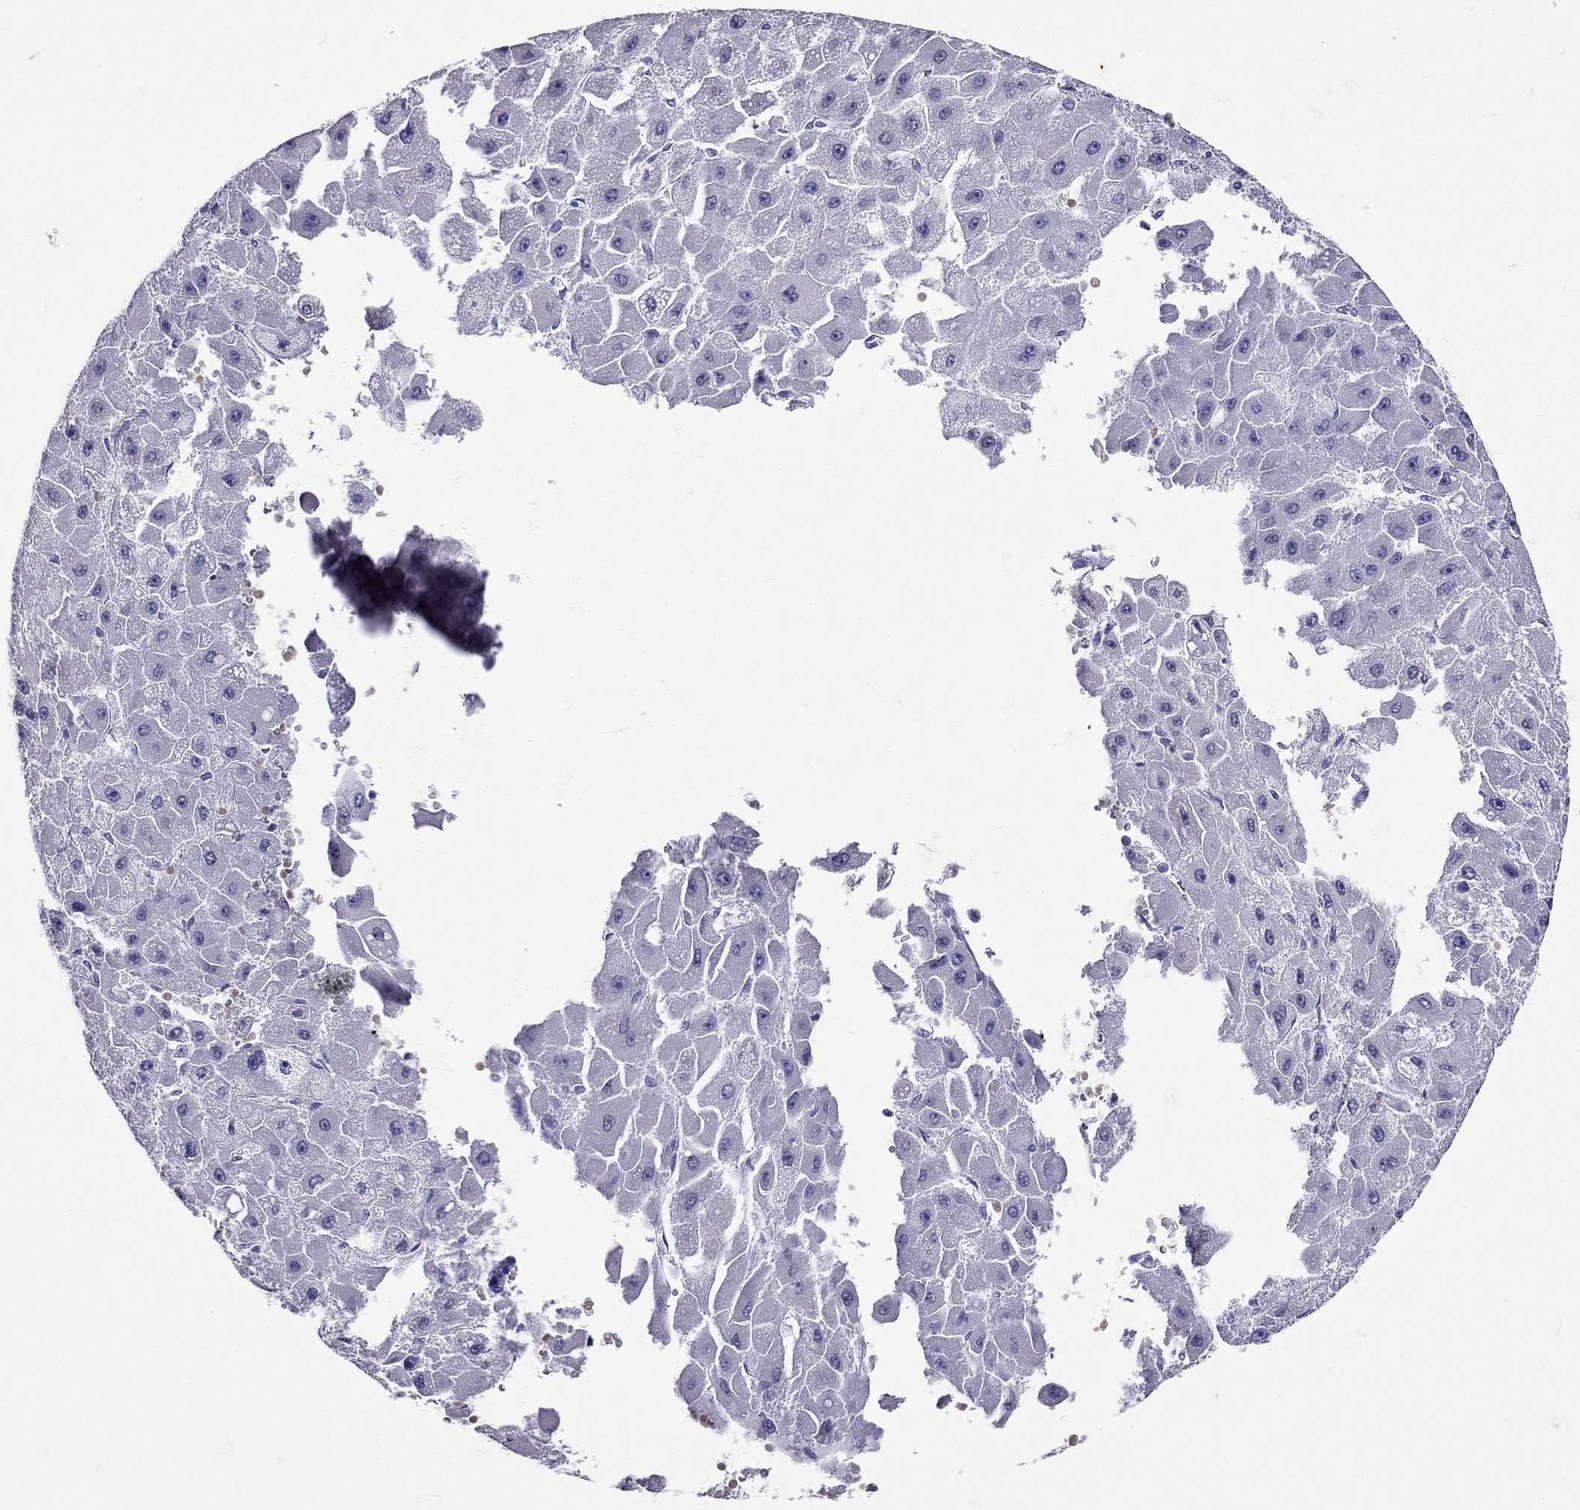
{"staining": {"intensity": "negative", "quantity": "none", "location": "none"}, "tissue": "liver cancer", "cell_type": "Tumor cells", "image_type": "cancer", "snomed": [{"axis": "morphology", "description": "Carcinoma, Hepatocellular, NOS"}, {"axis": "topography", "description": "Liver"}], "caption": "The micrograph displays no staining of tumor cells in liver cancer (hepatocellular carcinoma).", "gene": "TBR1", "patient": {"sex": "female", "age": 25}}